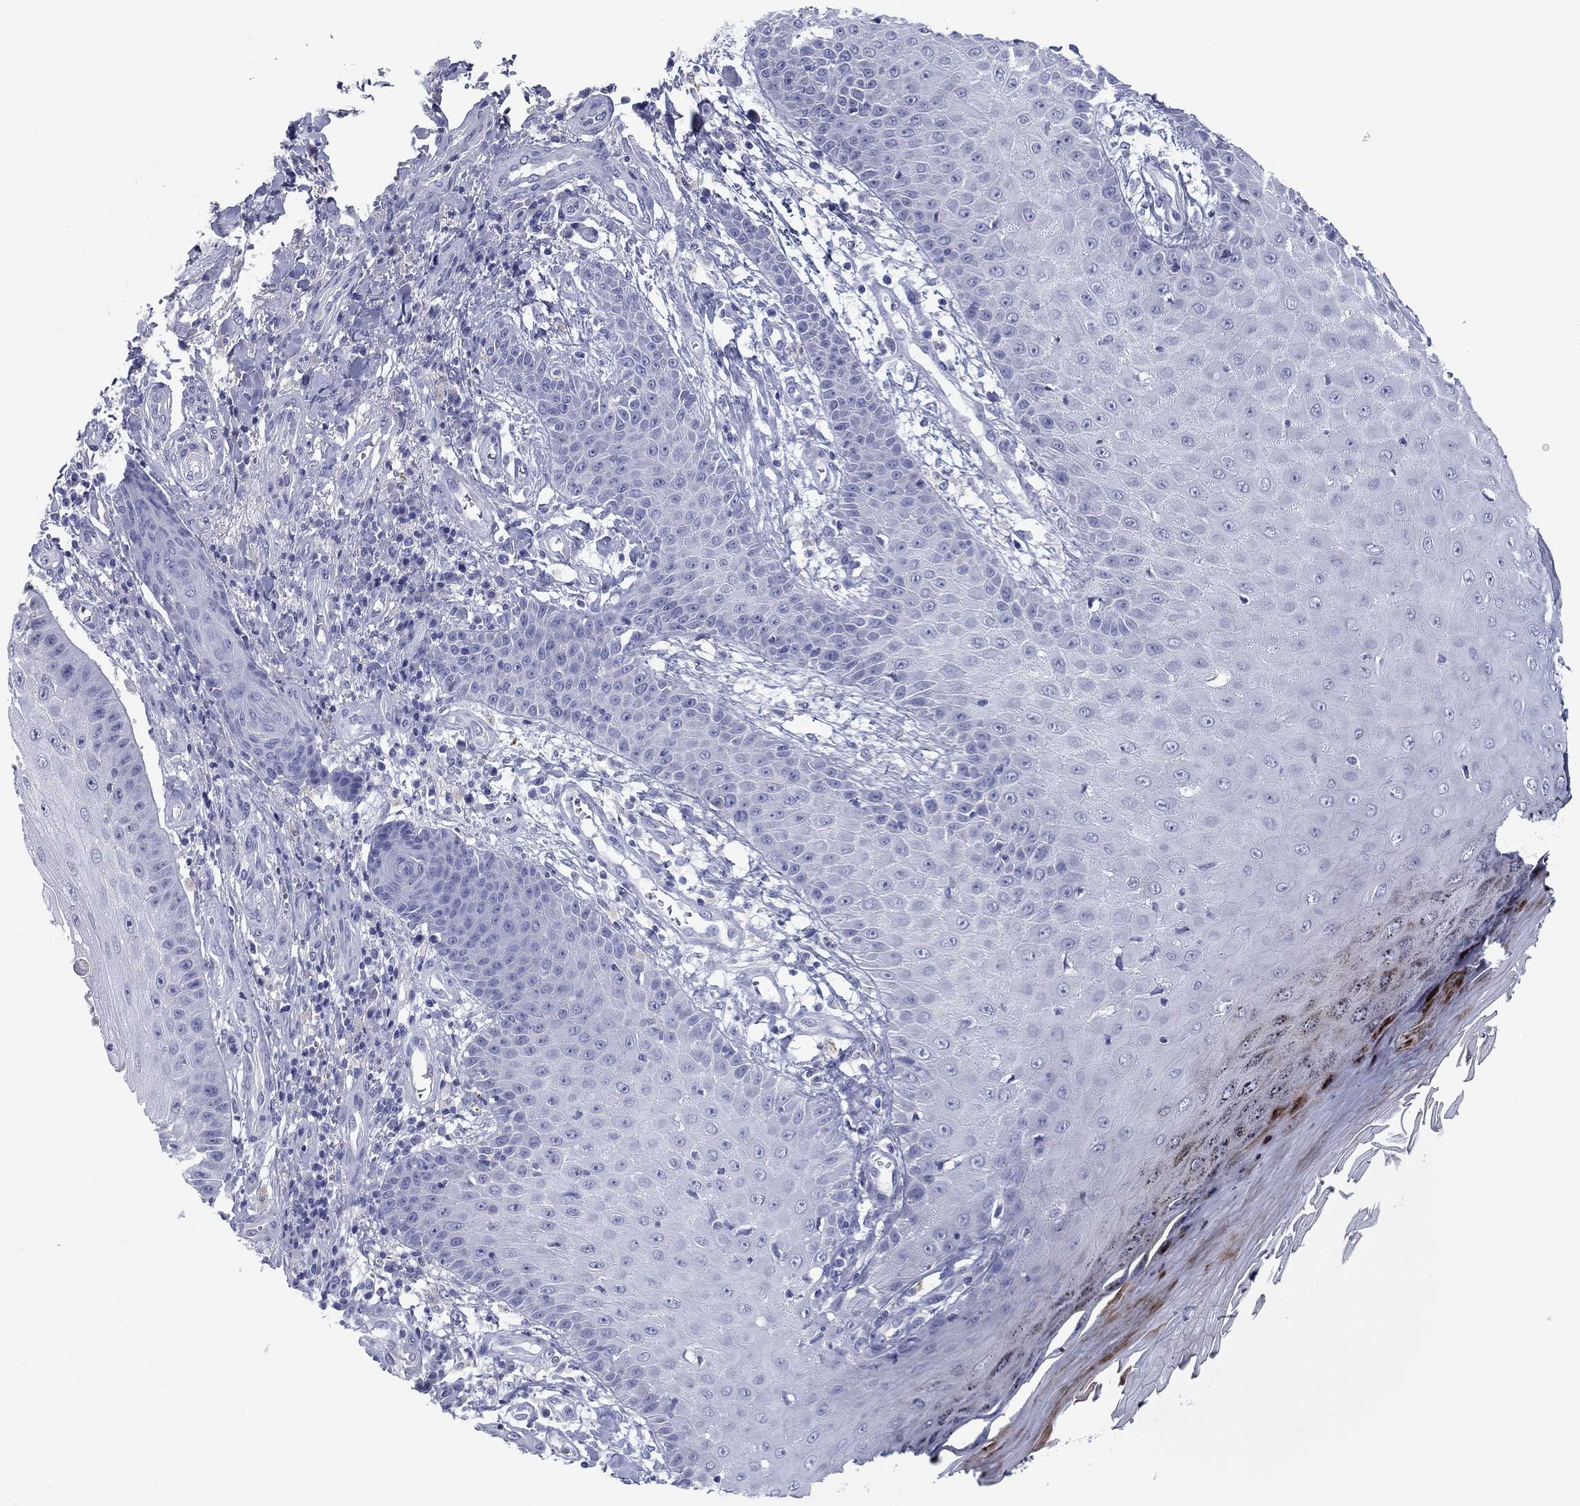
{"staining": {"intensity": "negative", "quantity": "none", "location": "none"}, "tissue": "skin cancer", "cell_type": "Tumor cells", "image_type": "cancer", "snomed": [{"axis": "morphology", "description": "Squamous cell carcinoma, NOS"}, {"axis": "topography", "description": "Skin"}], "caption": "Squamous cell carcinoma (skin) was stained to show a protein in brown. There is no significant staining in tumor cells.", "gene": "CNTNAP4", "patient": {"sex": "male", "age": 70}}